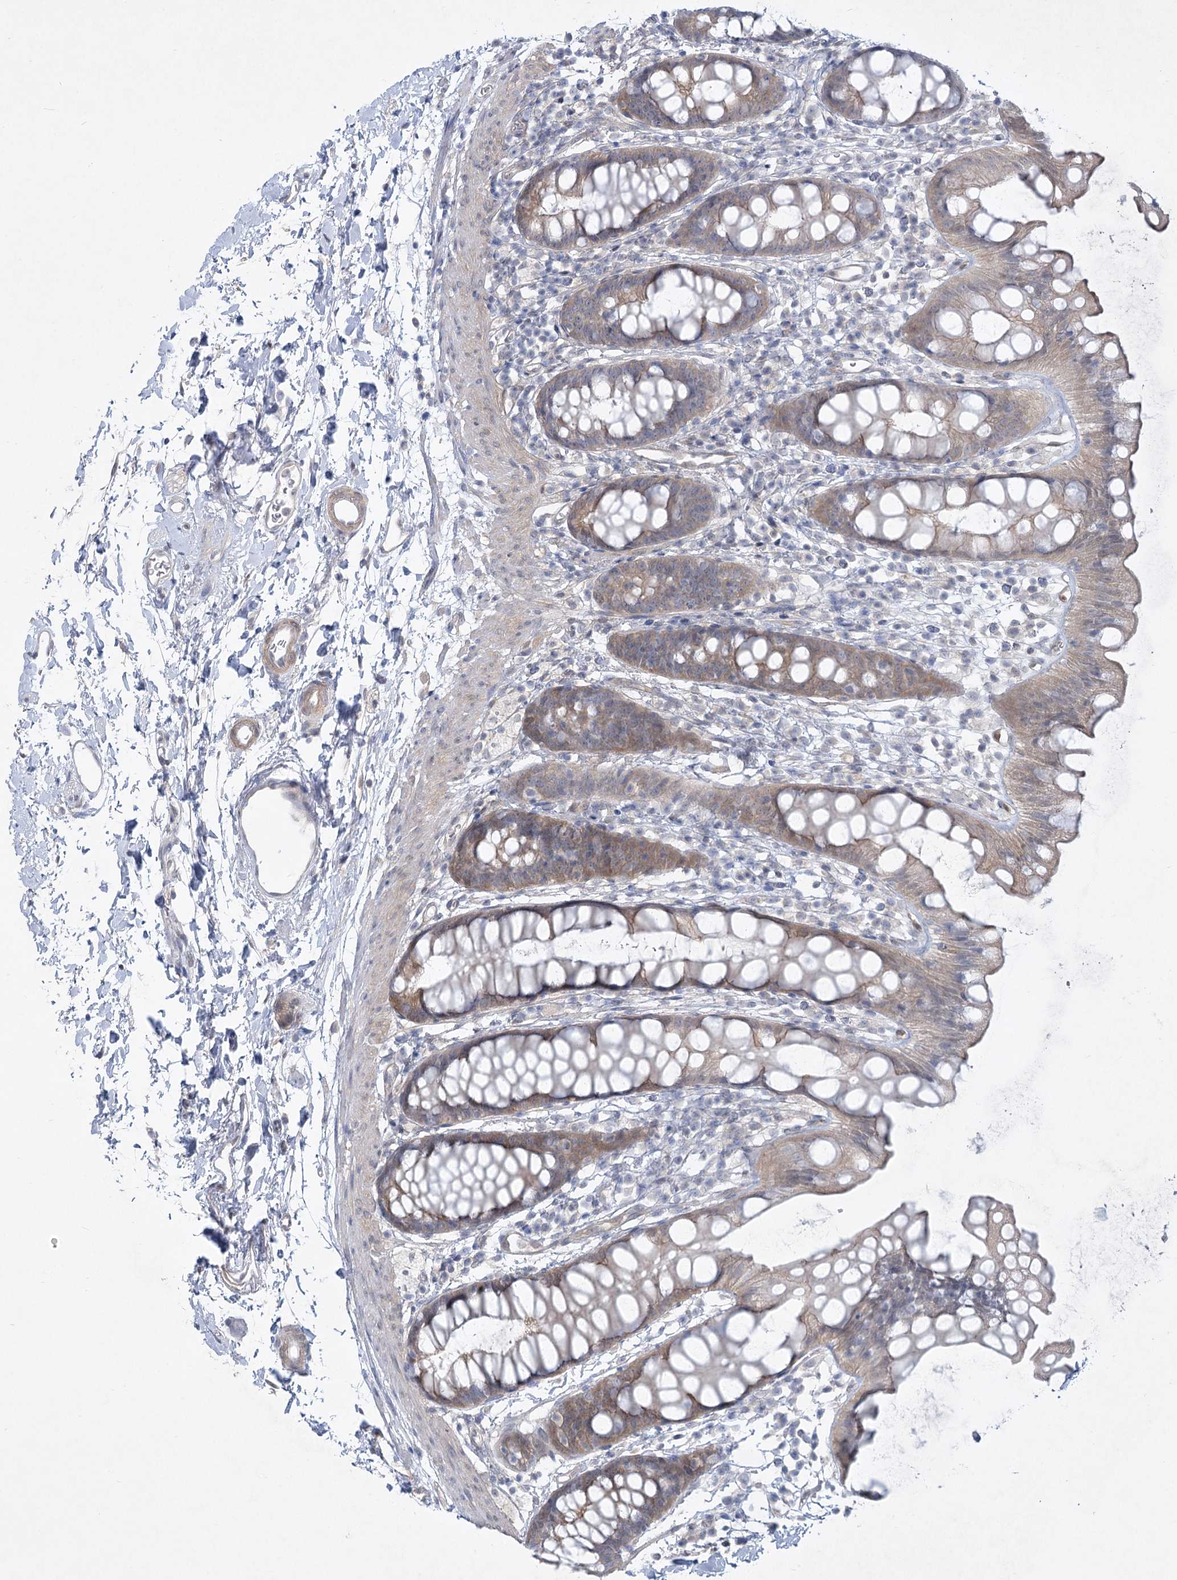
{"staining": {"intensity": "weak", "quantity": "25%-75%", "location": "cytoplasmic/membranous"}, "tissue": "rectum", "cell_type": "Glandular cells", "image_type": "normal", "snomed": [{"axis": "morphology", "description": "Normal tissue, NOS"}, {"axis": "topography", "description": "Rectum"}], "caption": "Protein analysis of normal rectum shows weak cytoplasmic/membranous expression in approximately 25%-75% of glandular cells.", "gene": "AAMDC", "patient": {"sex": "female", "age": 65}}